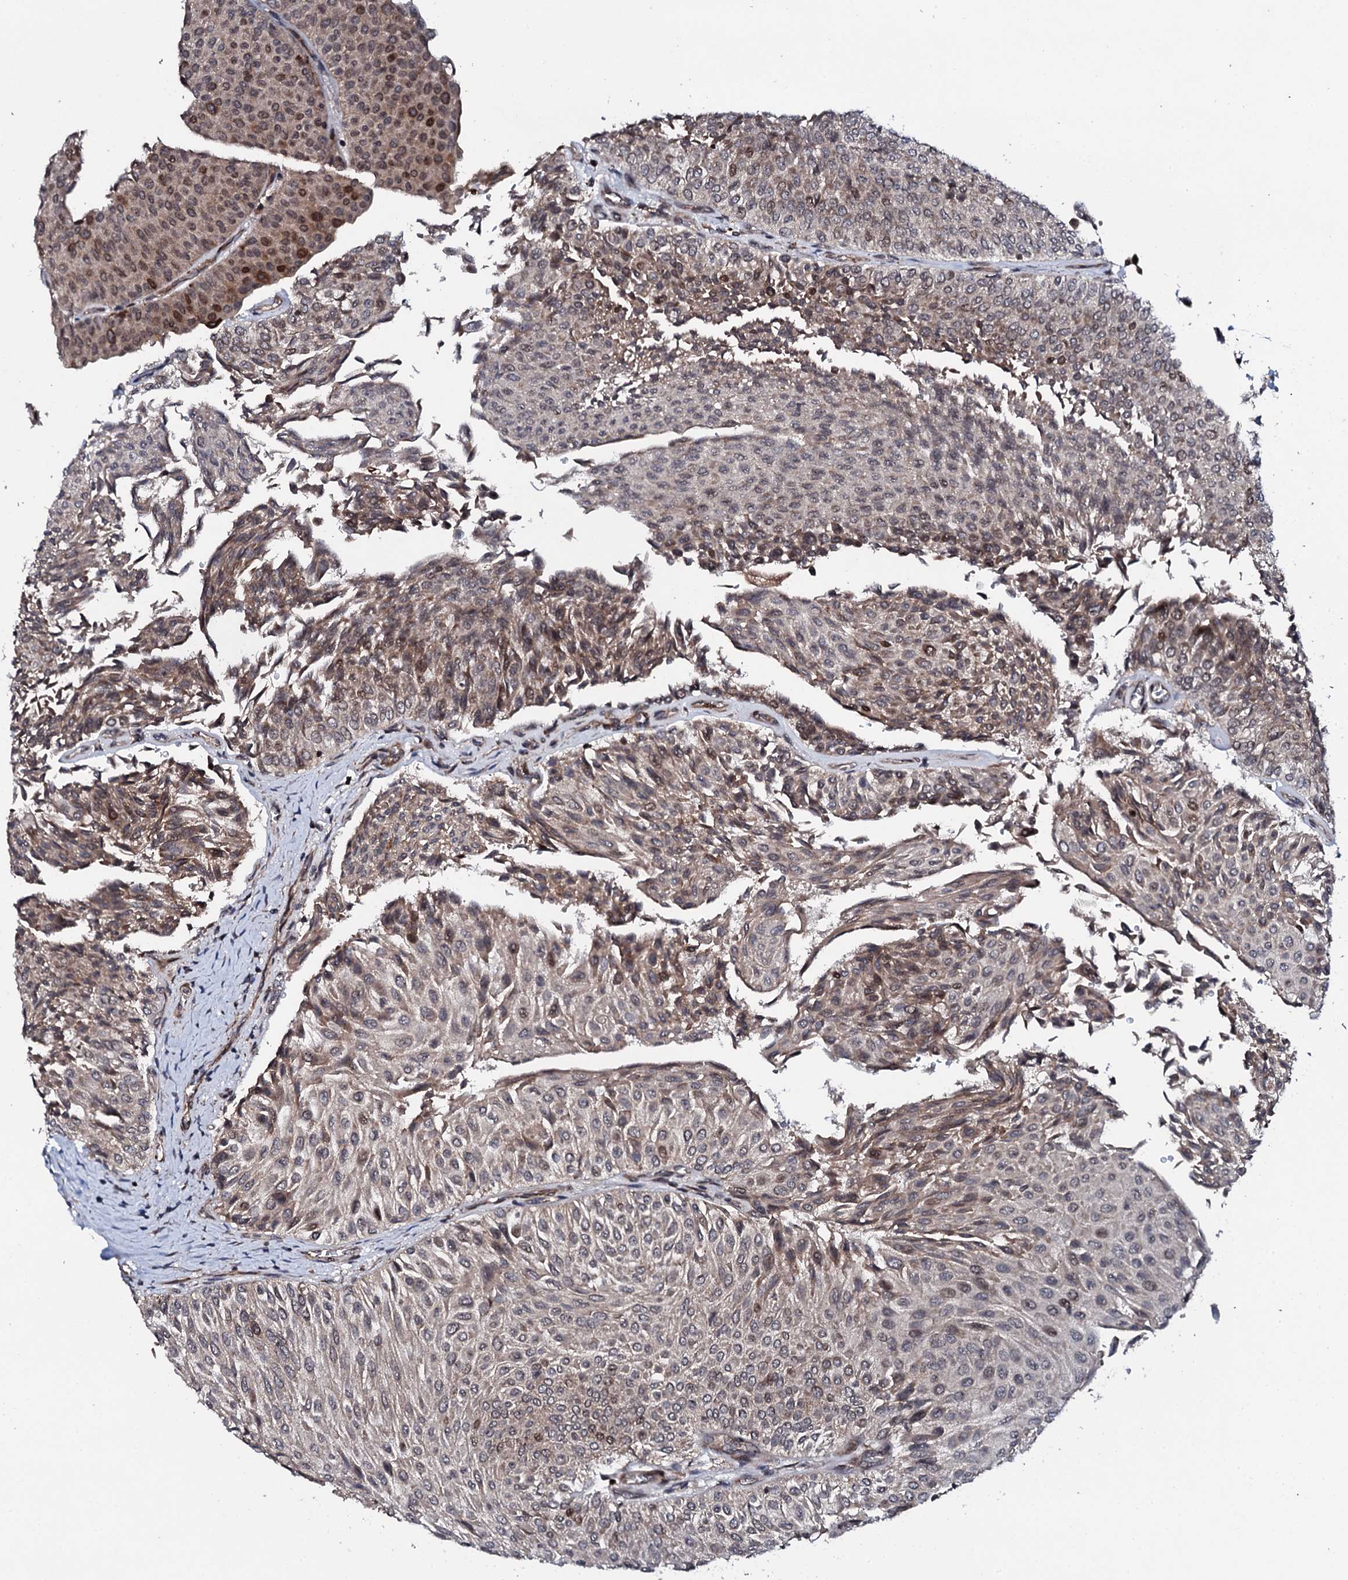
{"staining": {"intensity": "weak", "quantity": "<25%", "location": "cytoplasmic/membranous,nuclear"}, "tissue": "urothelial cancer", "cell_type": "Tumor cells", "image_type": "cancer", "snomed": [{"axis": "morphology", "description": "Urothelial carcinoma, Low grade"}, {"axis": "topography", "description": "Urinary bladder"}], "caption": "Tumor cells are negative for brown protein staining in urothelial cancer. (Stains: DAB immunohistochemistry (IHC) with hematoxylin counter stain, Microscopy: brightfield microscopy at high magnification).", "gene": "FAM111A", "patient": {"sex": "male", "age": 78}}